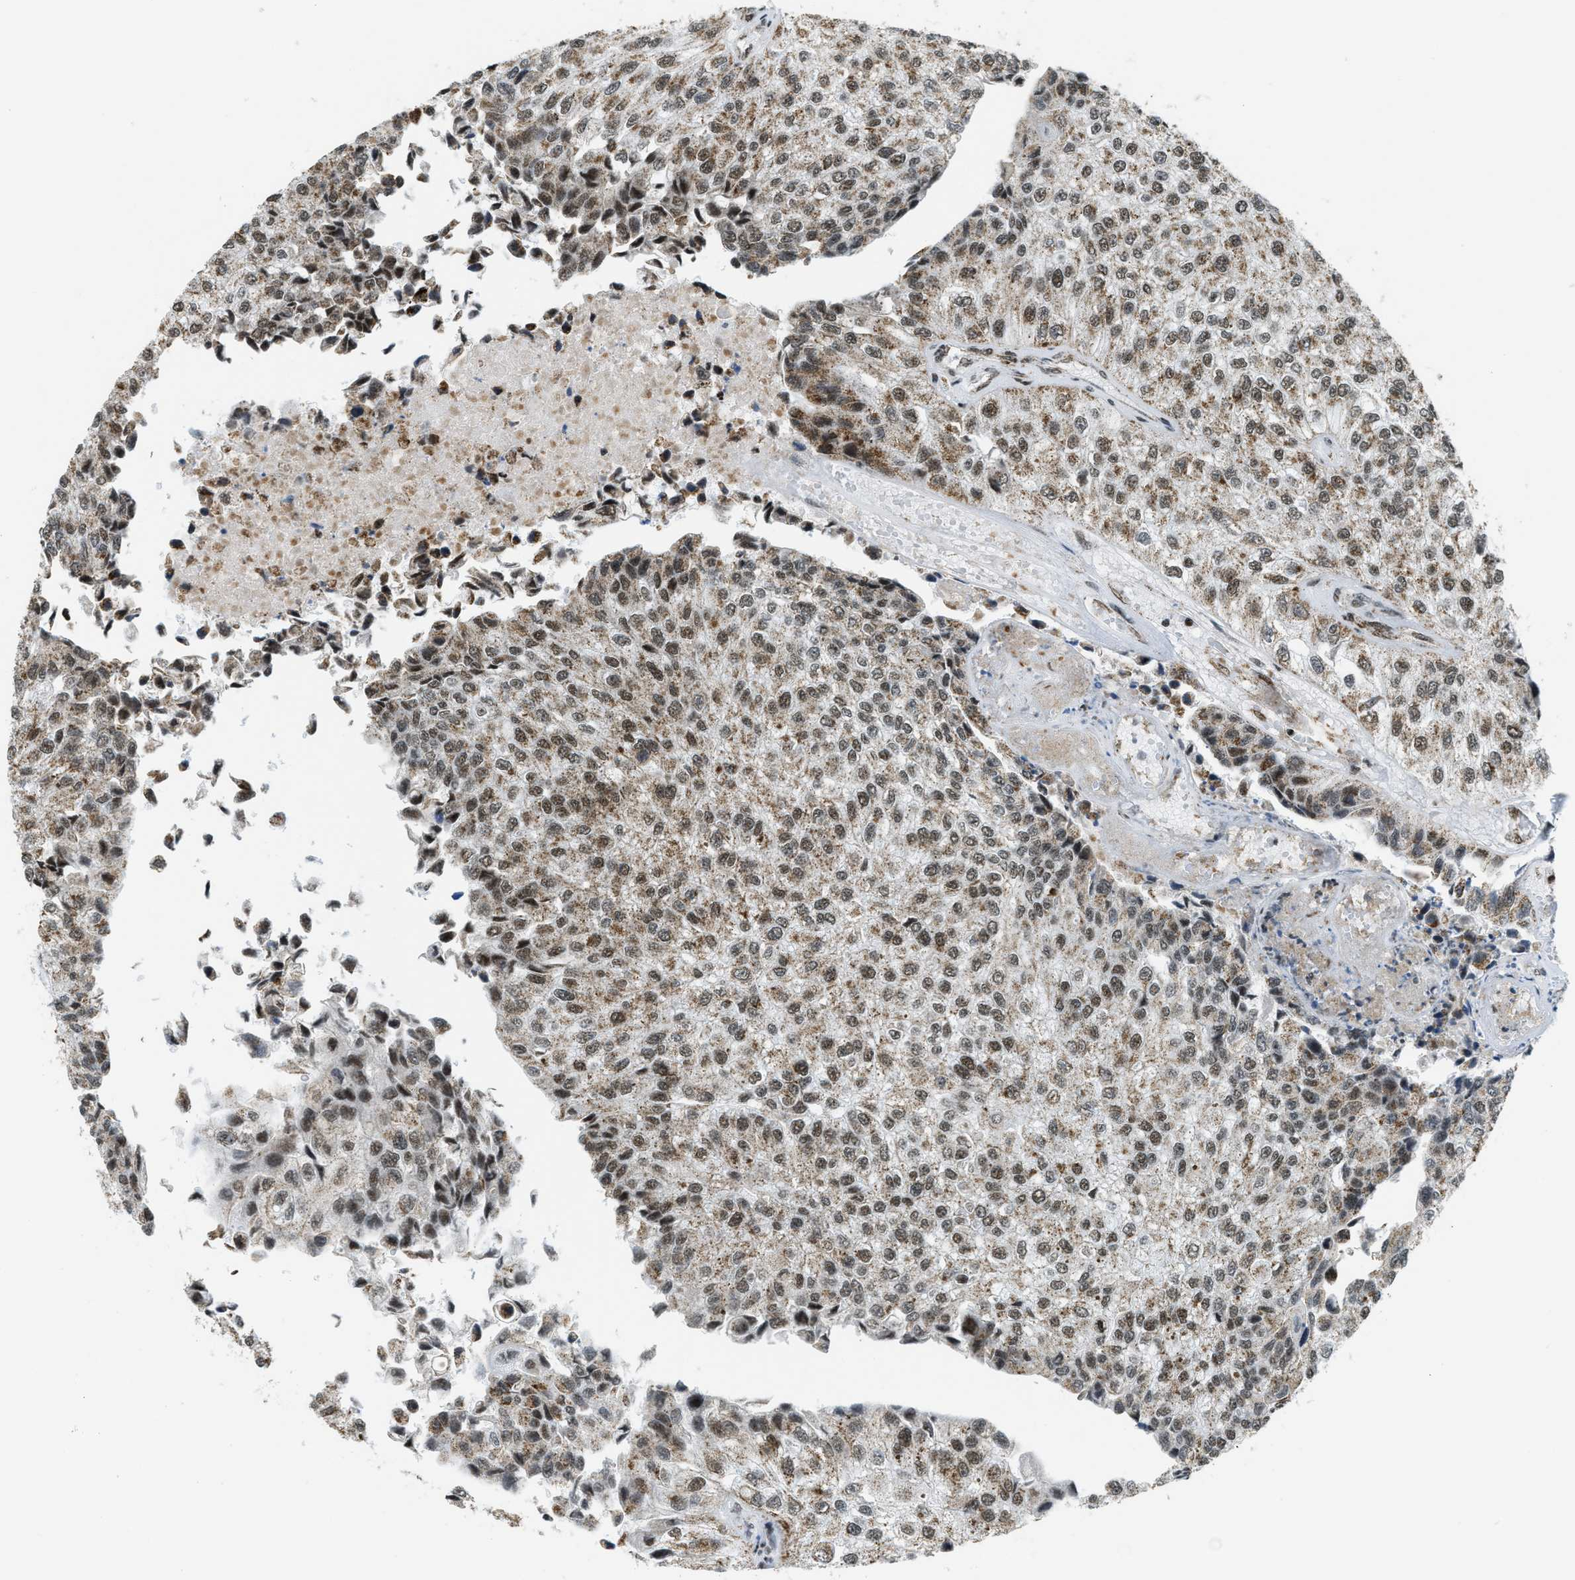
{"staining": {"intensity": "moderate", "quantity": ">75%", "location": "cytoplasmic/membranous,nuclear"}, "tissue": "urothelial cancer", "cell_type": "Tumor cells", "image_type": "cancer", "snomed": [{"axis": "morphology", "description": "Urothelial carcinoma, High grade"}, {"axis": "topography", "description": "Kidney"}, {"axis": "topography", "description": "Urinary bladder"}], "caption": "A micrograph of human urothelial carcinoma (high-grade) stained for a protein demonstrates moderate cytoplasmic/membranous and nuclear brown staining in tumor cells. (DAB IHC, brown staining for protein, blue staining for nuclei).", "gene": "GABPB1", "patient": {"sex": "male", "age": 77}}